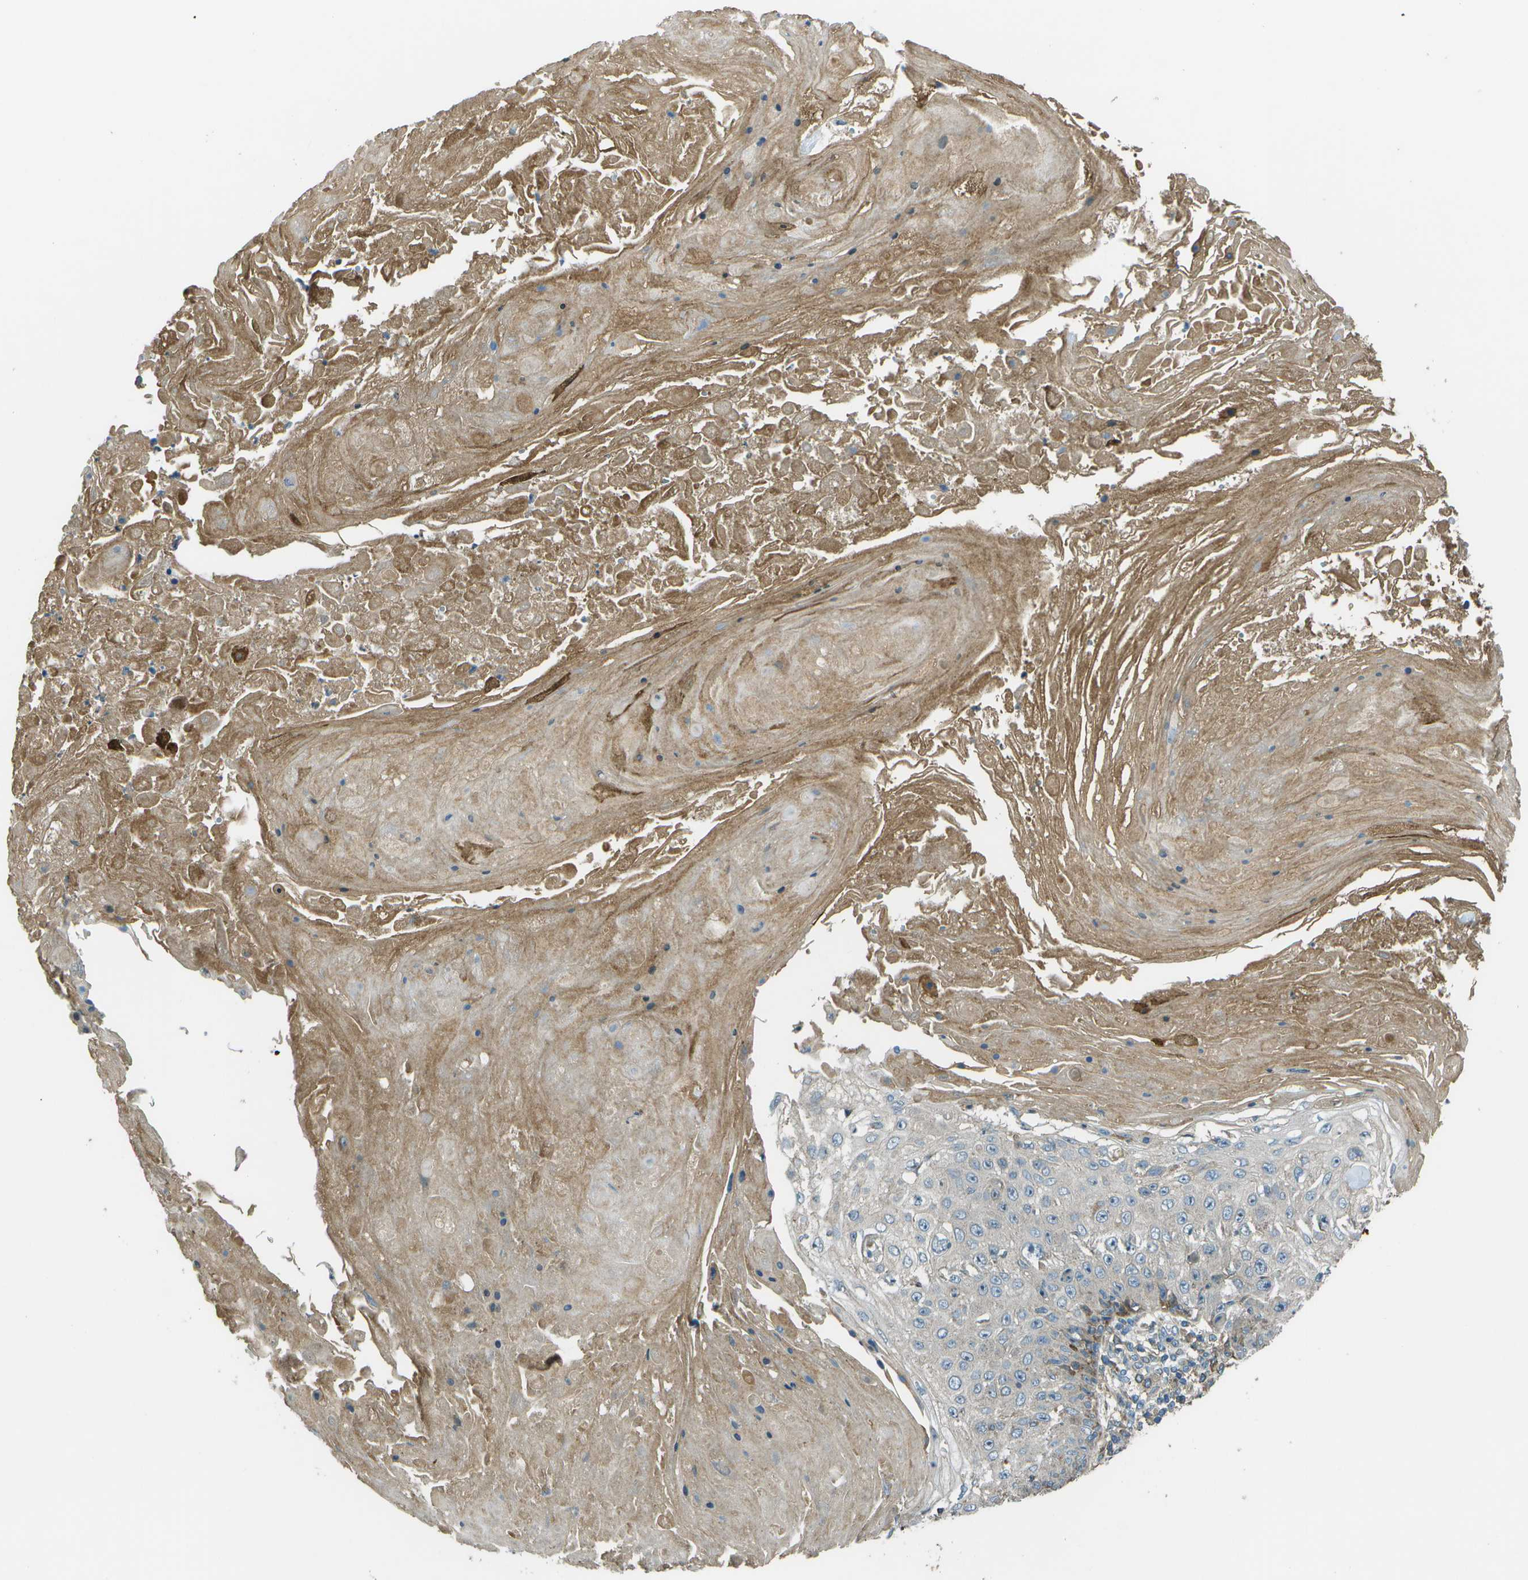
{"staining": {"intensity": "negative", "quantity": "none", "location": "none"}, "tissue": "skin cancer", "cell_type": "Tumor cells", "image_type": "cancer", "snomed": [{"axis": "morphology", "description": "Squamous cell carcinoma, NOS"}, {"axis": "topography", "description": "Skin"}], "caption": "A micrograph of skin cancer stained for a protein displays no brown staining in tumor cells.", "gene": "PXYLP1", "patient": {"sex": "male", "age": 86}}